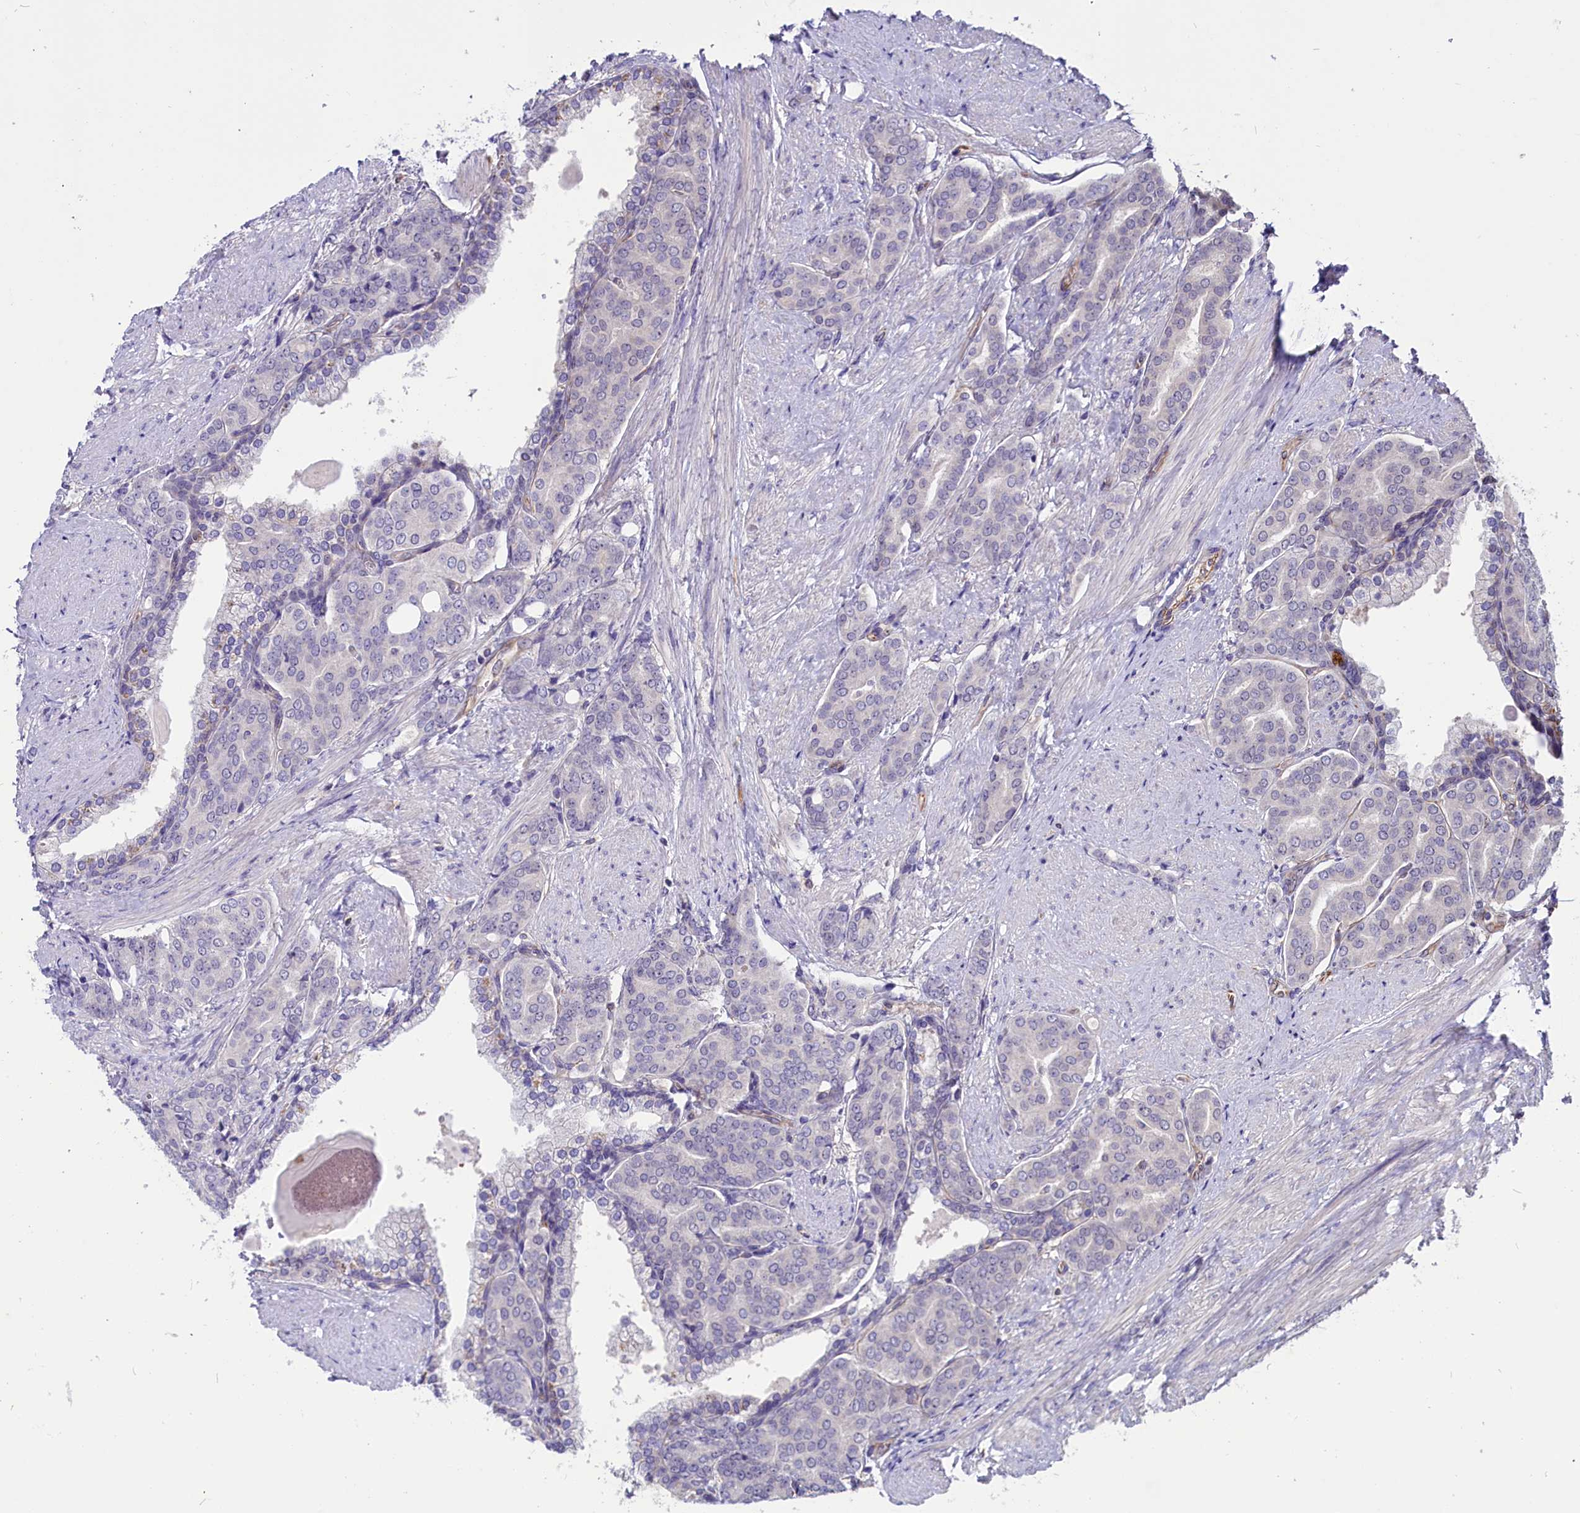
{"staining": {"intensity": "negative", "quantity": "none", "location": "none"}, "tissue": "prostate cancer", "cell_type": "Tumor cells", "image_type": "cancer", "snomed": [{"axis": "morphology", "description": "Adenocarcinoma, High grade"}, {"axis": "topography", "description": "Prostate"}], "caption": "This micrograph is of prostate cancer stained with immunohistochemistry (IHC) to label a protein in brown with the nuclei are counter-stained blue. There is no positivity in tumor cells.", "gene": "PDILT", "patient": {"sex": "male", "age": 67}}